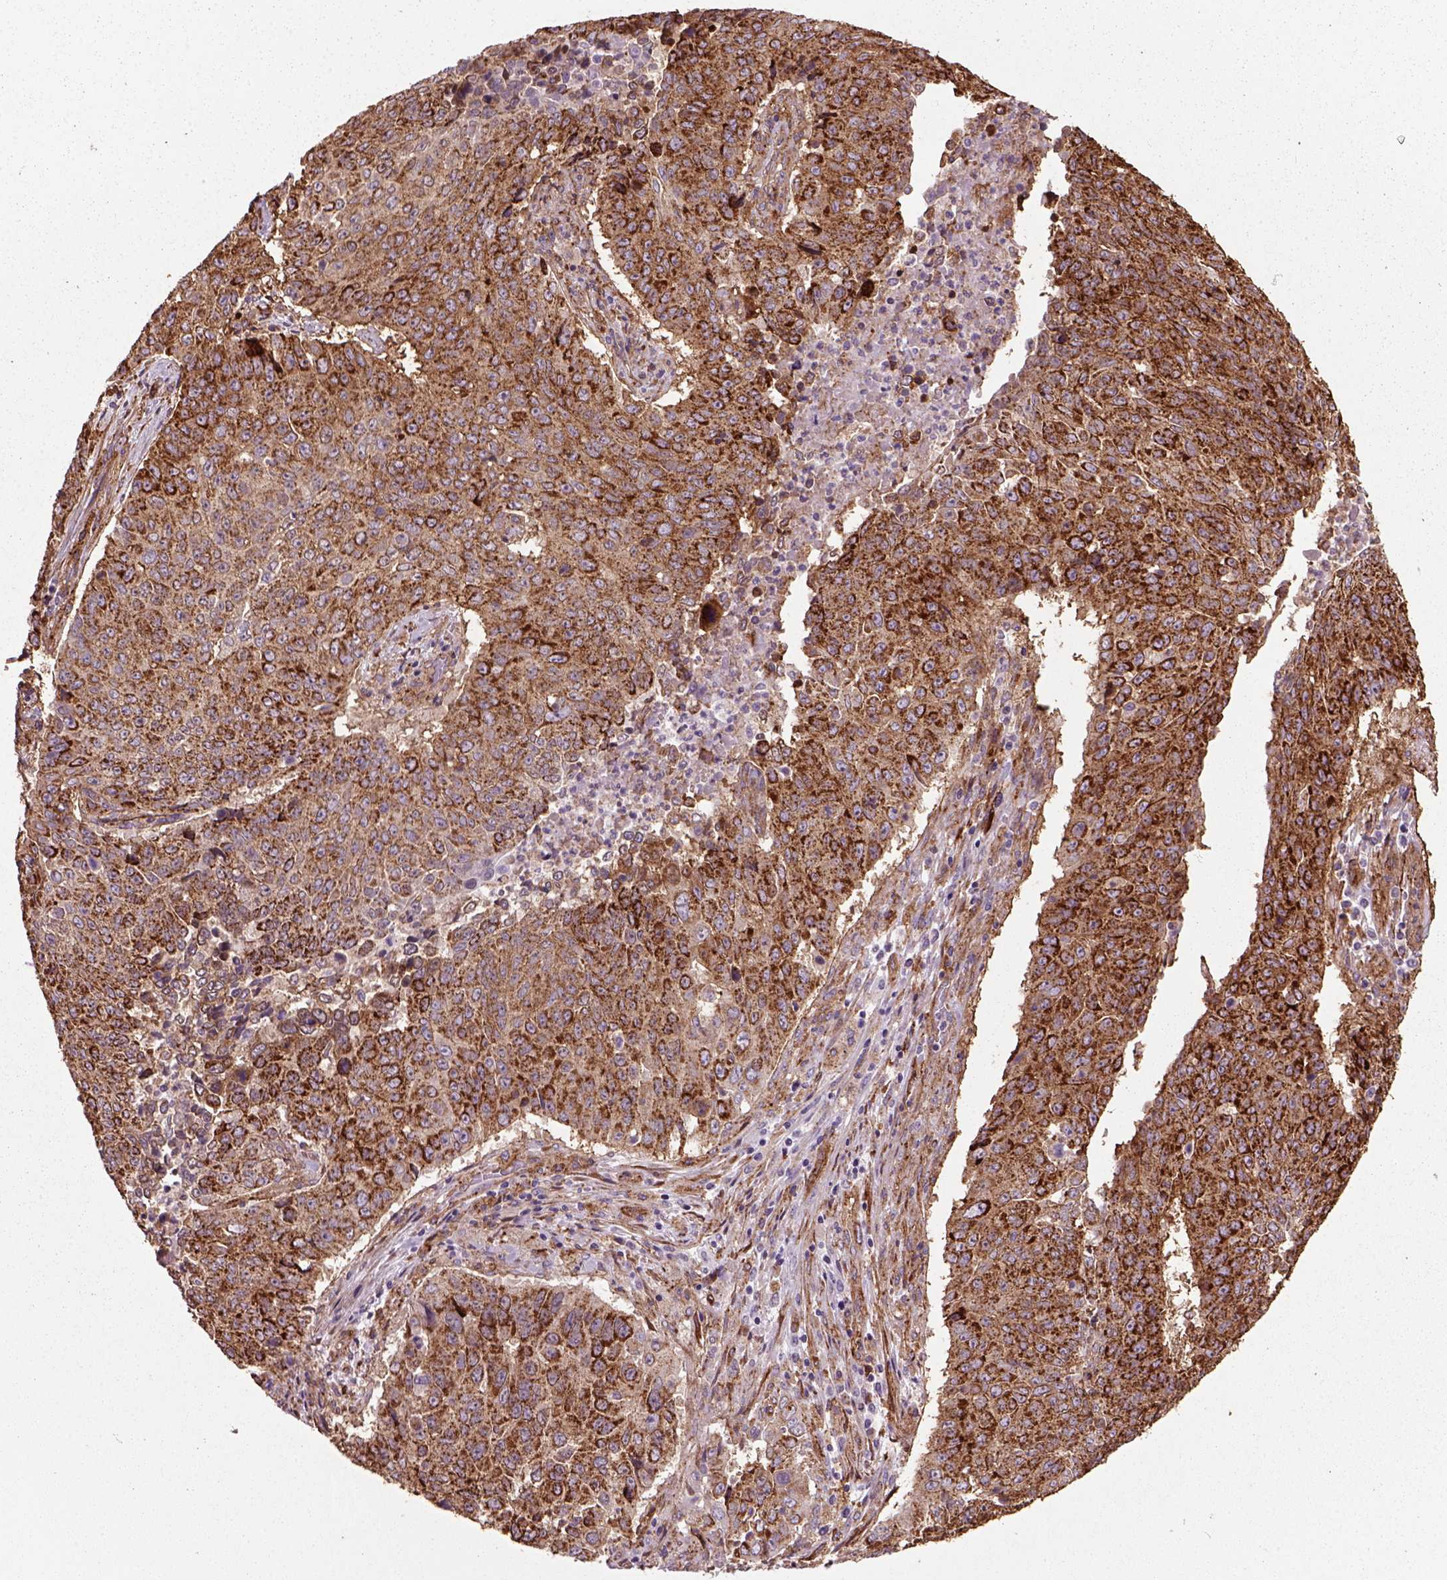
{"staining": {"intensity": "strong", "quantity": "25%-75%", "location": "cytoplasmic/membranous"}, "tissue": "lung cancer", "cell_type": "Tumor cells", "image_type": "cancer", "snomed": [{"axis": "morphology", "description": "Normal tissue, NOS"}, {"axis": "morphology", "description": "Squamous cell carcinoma, NOS"}, {"axis": "topography", "description": "Bronchus"}, {"axis": "topography", "description": "Lung"}], "caption": "Protein expression analysis of lung cancer demonstrates strong cytoplasmic/membranous expression in about 25%-75% of tumor cells.", "gene": "MARCKS", "patient": {"sex": "male", "age": 64}}